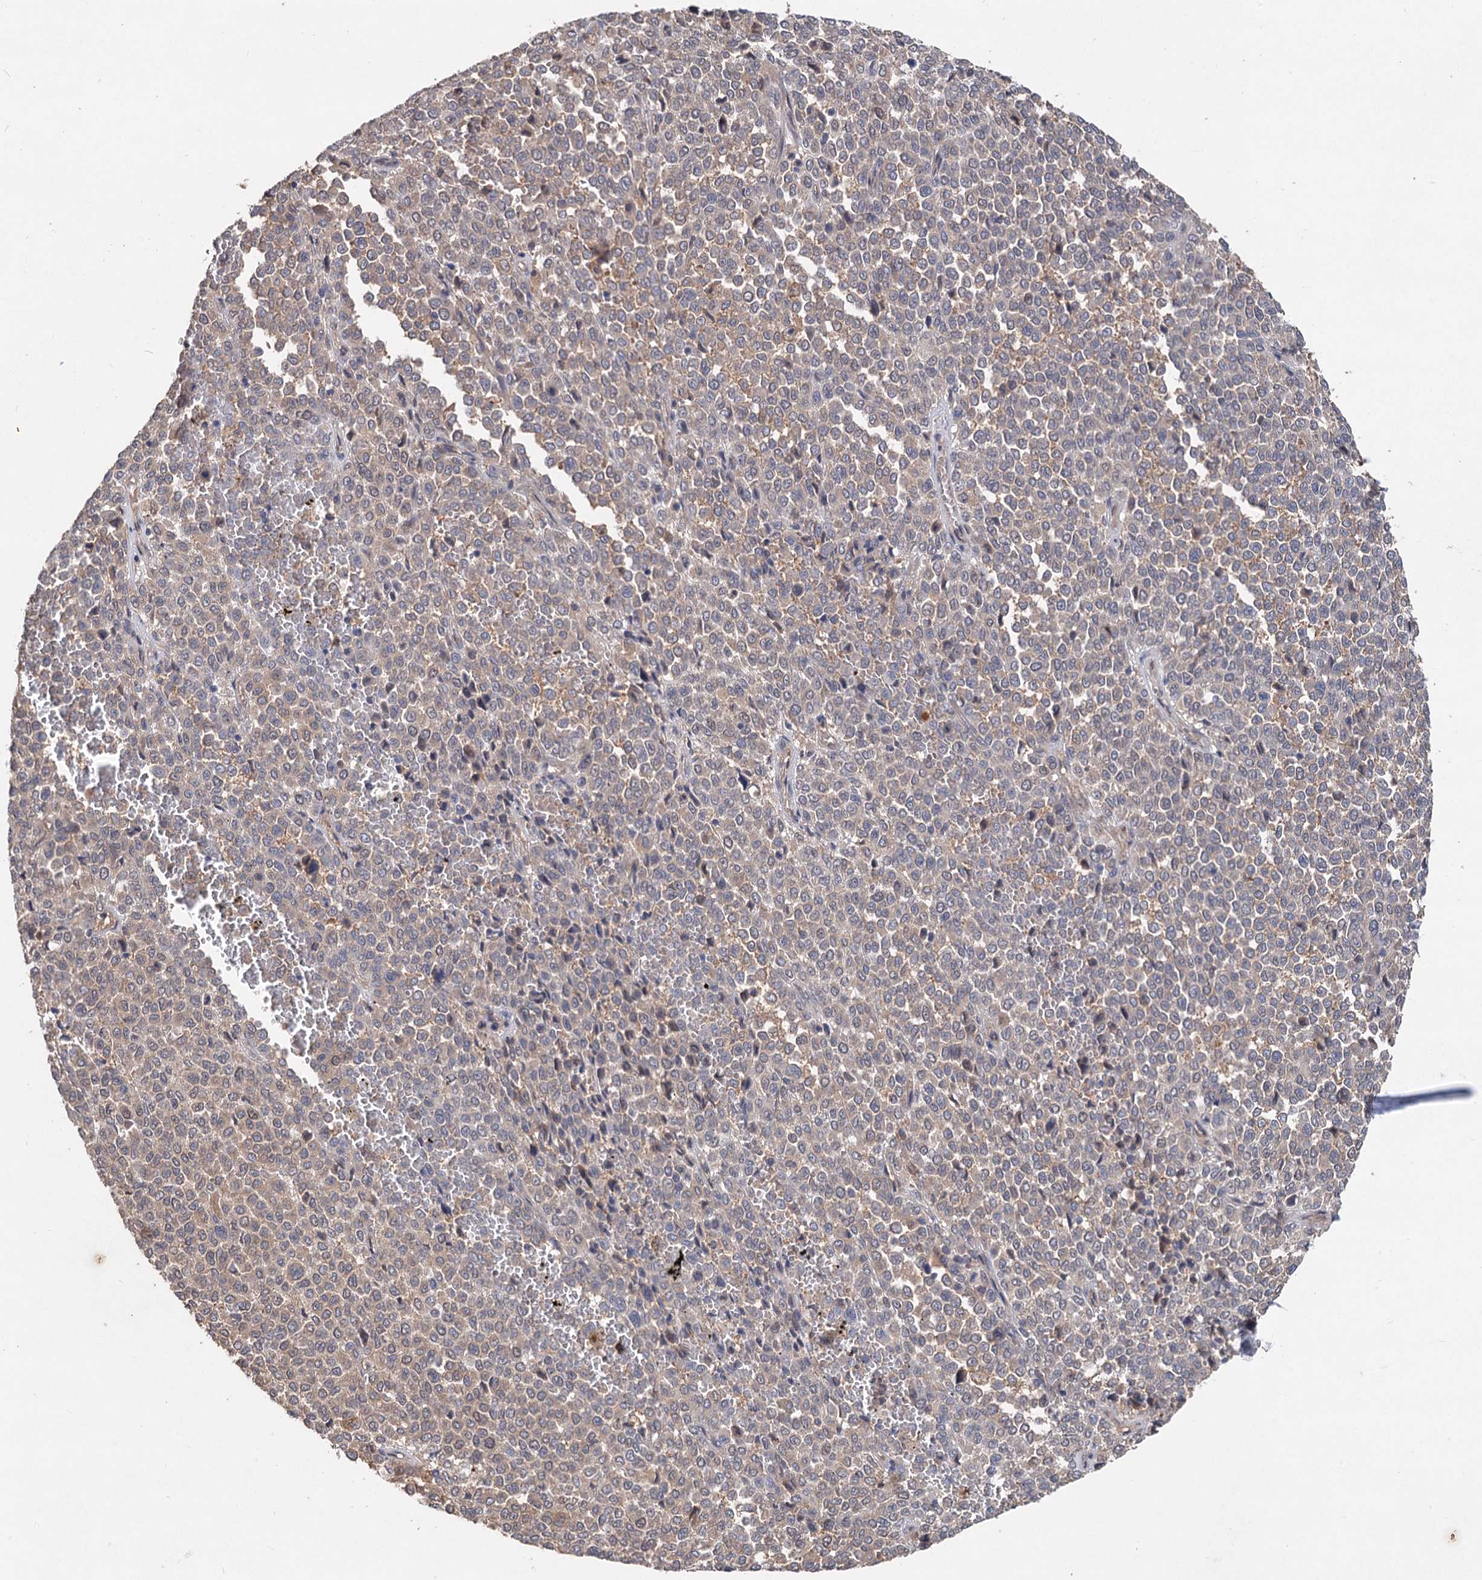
{"staining": {"intensity": "weak", "quantity": ">75%", "location": "cytoplasmic/membranous"}, "tissue": "melanoma", "cell_type": "Tumor cells", "image_type": "cancer", "snomed": [{"axis": "morphology", "description": "Malignant melanoma, Metastatic site"}, {"axis": "topography", "description": "Pancreas"}], "caption": "IHC (DAB) staining of human melanoma displays weak cytoplasmic/membranous protein expression in about >75% of tumor cells. The staining was performed using DAB (3,3'-diaminobenzidine) to visualize the protein expression in brown, while the nuclei were stained in blue with hematoxylin (Magnification: 20x).", "gene": "NUDCD2", "patient": {"sex": "female", "age": 30}}